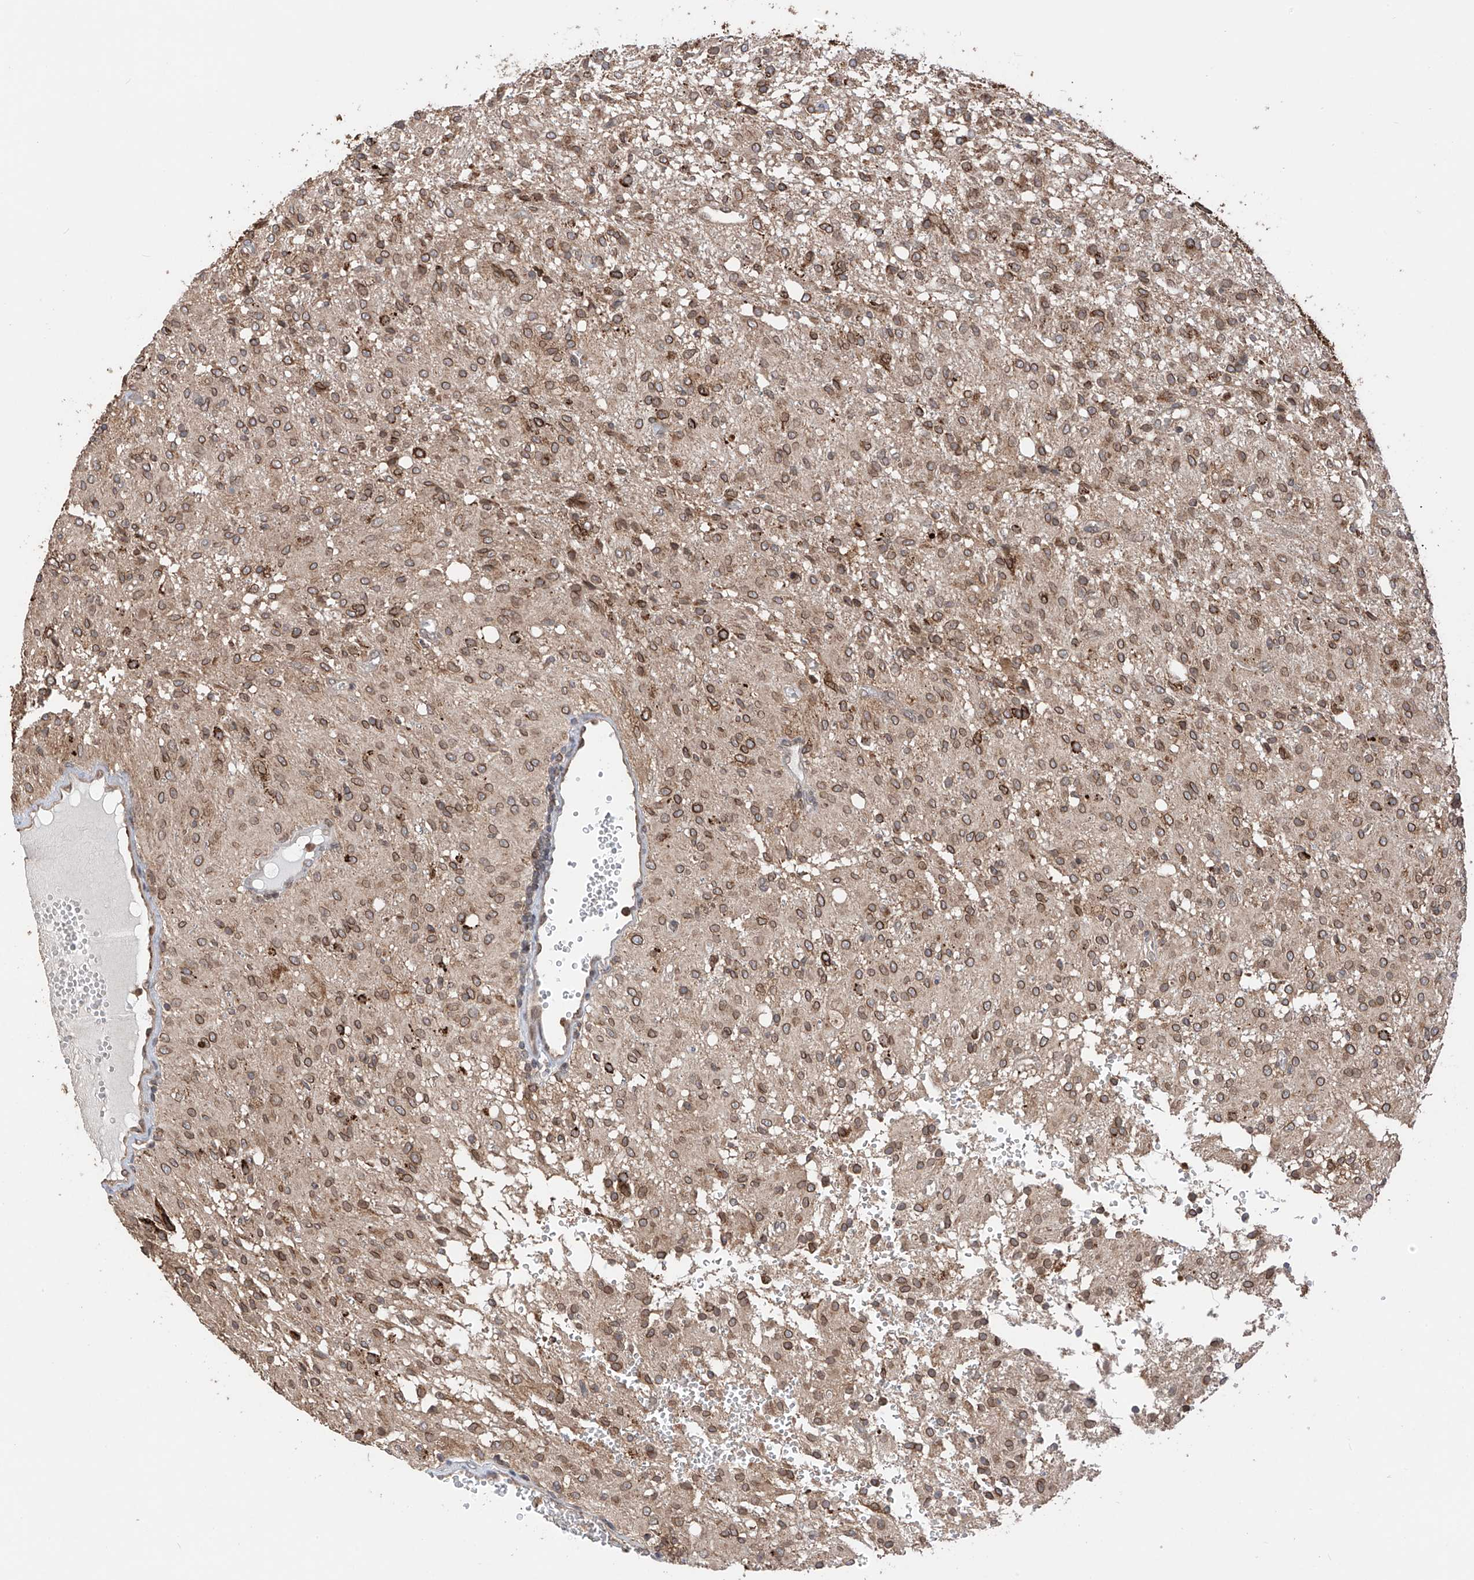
{"staining": {"intensity": "moderate", "quantity": "25%-75%", "location": "cytoplasmic/membranous,nuclear"}, "tissue": "glioma", "cell_type": "Tumor cells", "image_type": "cancer", "snomed": [{"axis": "morphology", "description": "Glioma, malignant, High grade"}, {"axis": "topography", "description": "Brain"}], "caption": "Immunohistochemistry (IHC) image of human glioma stained for a protein (brown), which displays medium levels of moderate cytoplasmic/membranous and nuclear expression in approximately 25%-75% of tumor cells.", "gene": "AHCTF1", "patient": {"sex": "female", "age": 59}}